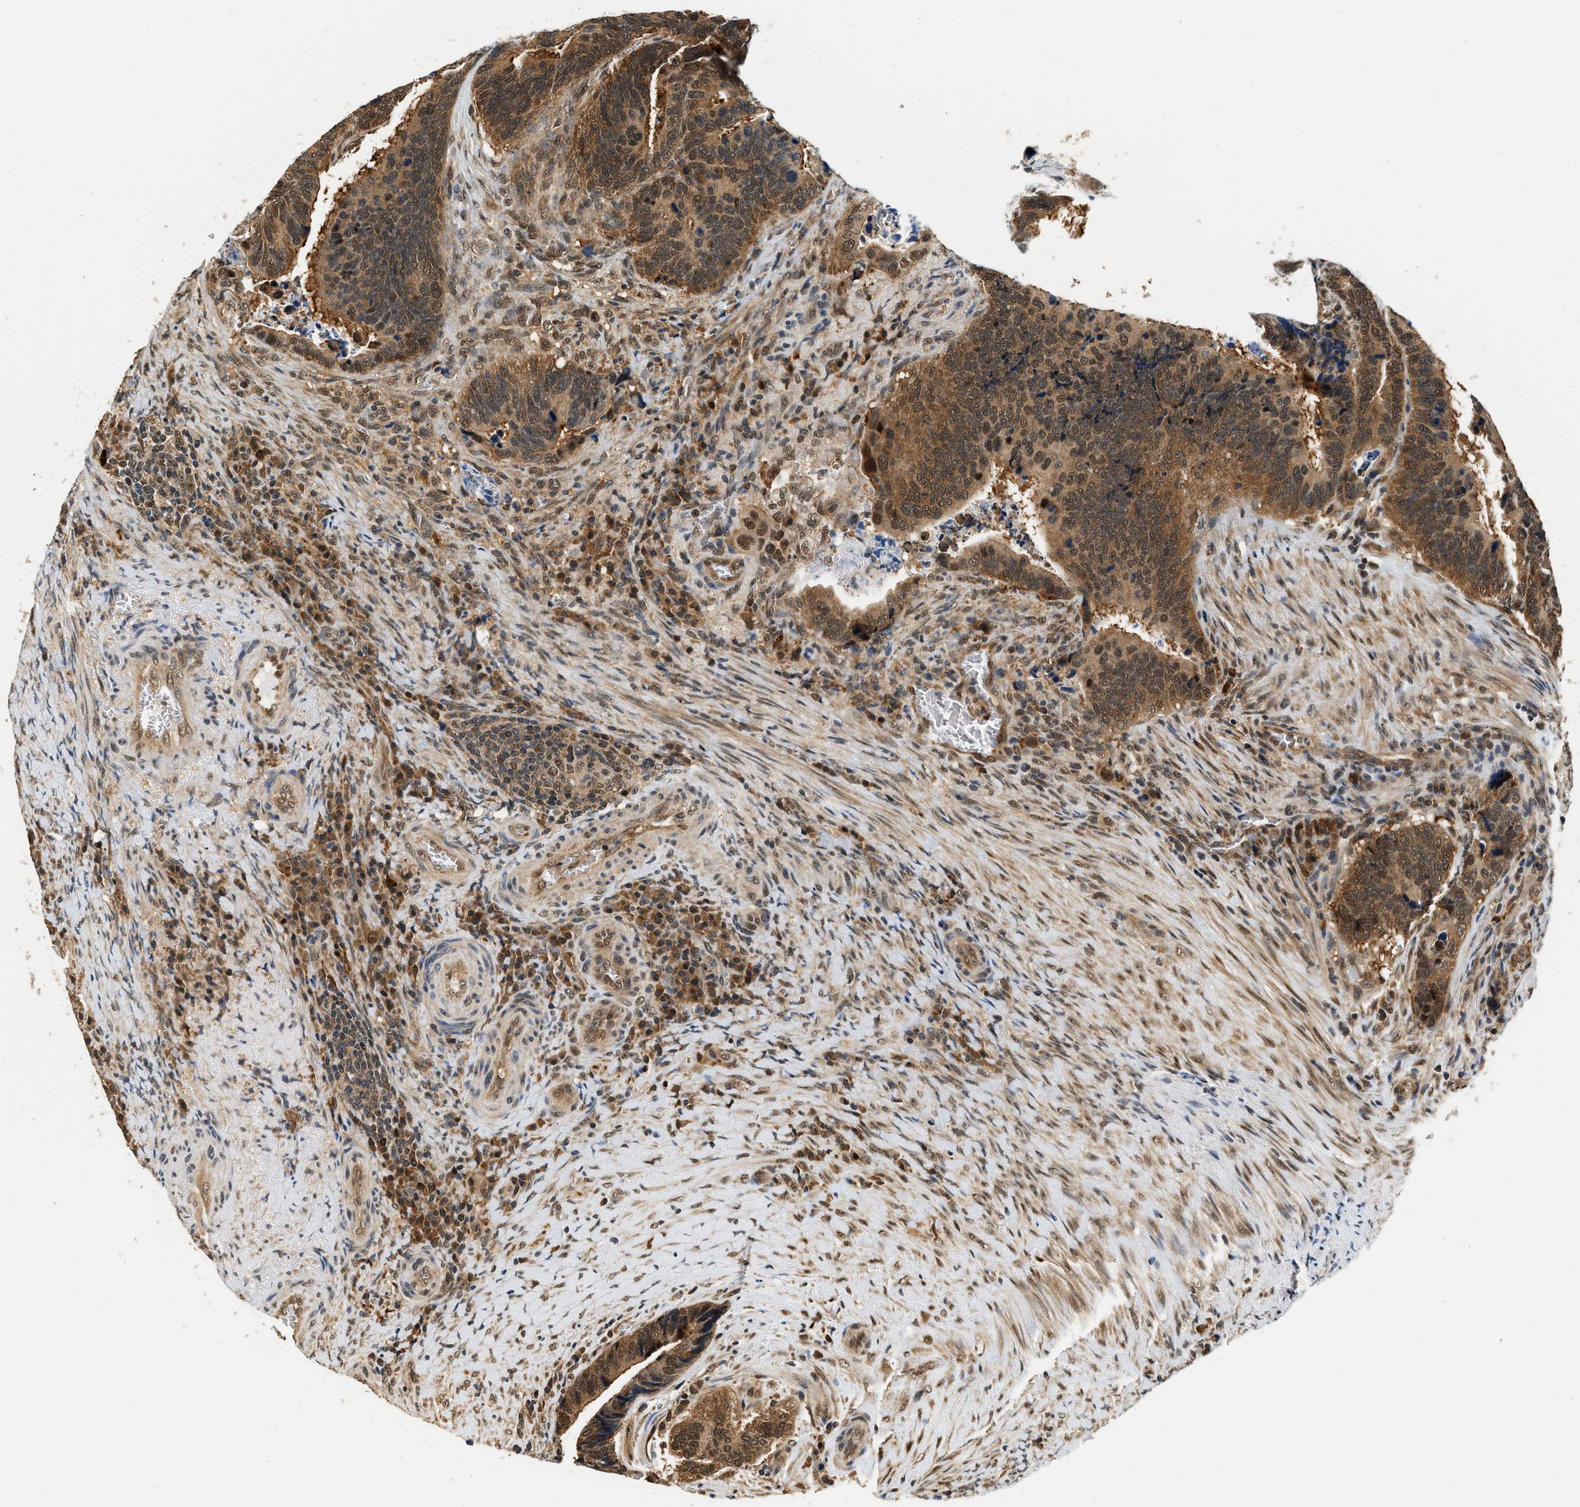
{"staining": {"intensity": "moderate", "quantity": ">75%", "location": "cytoplasmic/membranous,nuclear"}, "tissue": "colorectal cancer", "cell_type": "Tumor cells", "image_type": "cancer", "snomed": [{"axis": "morphology", "description": "Adenocarcinoma, NOS"}, {"axis": "topography", "description": "Colon"}], "caption": "Immunohistochemical staining of colorectal cancer demonstrates medium levels of moderate cytoplasmic/membranous and nuclear positivity in approximately >75% of tumor cells. Nuclei are stained in blue.", "gene": "PSMD3", "patient": {"sex": "male", "age": 72}}